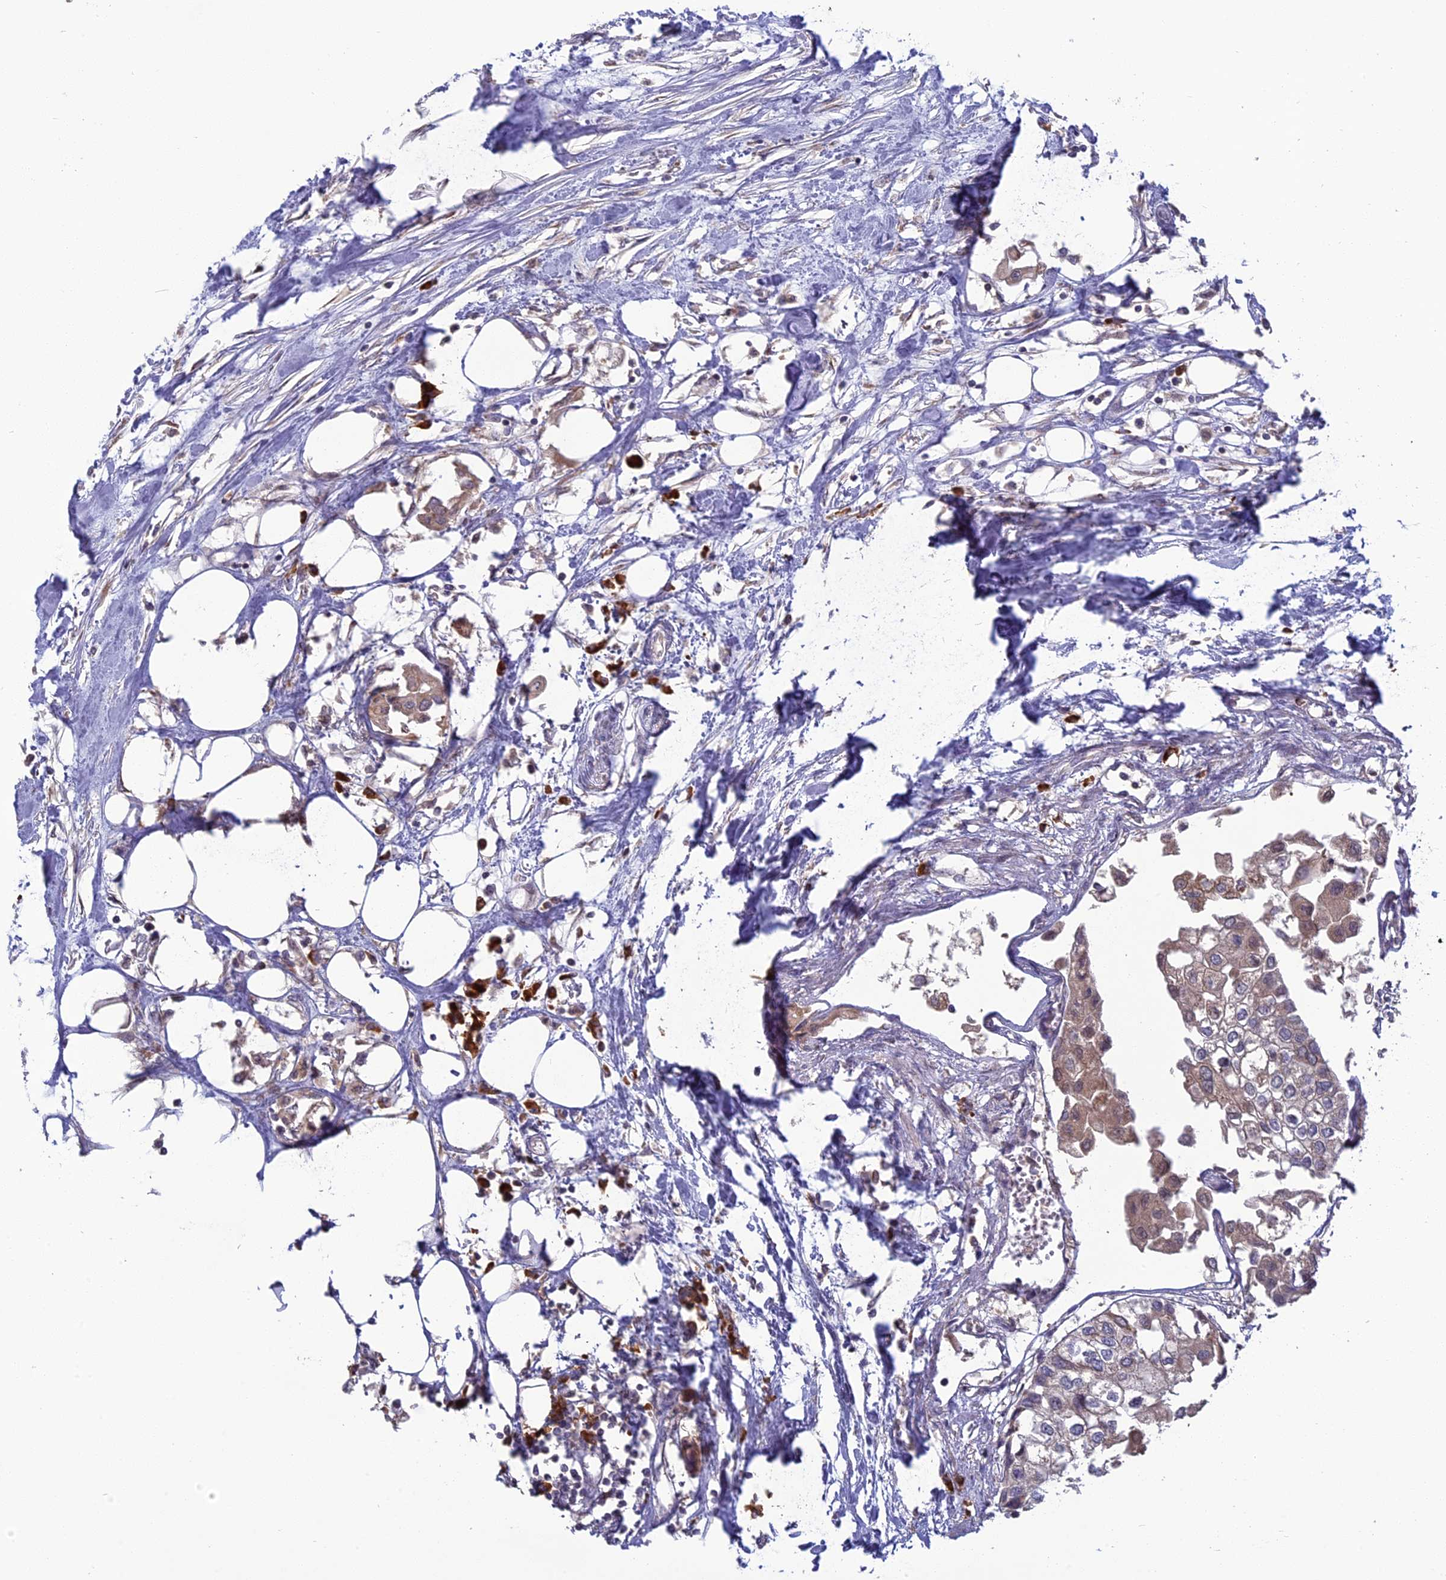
{"staining": {"intensity": "weak", "quantity": "25%-75%", "location": "cytoplasmic/membranous"}, "tissue": "urothelial cancer", "cell_type": "Tumor cells", "image_type": "cancer", "snomed": [{"axis": "morphology", "description": "Urothelial carcinoma, High grade"}, {"axis": "topography", "description": "Urinary bladder"}], "caption": "An IHC photomicrograph of neoplastic tissue is shown. Protein staining in brown highlights weak cytoplasmic/membranous positivity in urothelial cancer within tumor cells.", "gene": "TMEM208", "patient": {"sex": "male", "age": 64}}